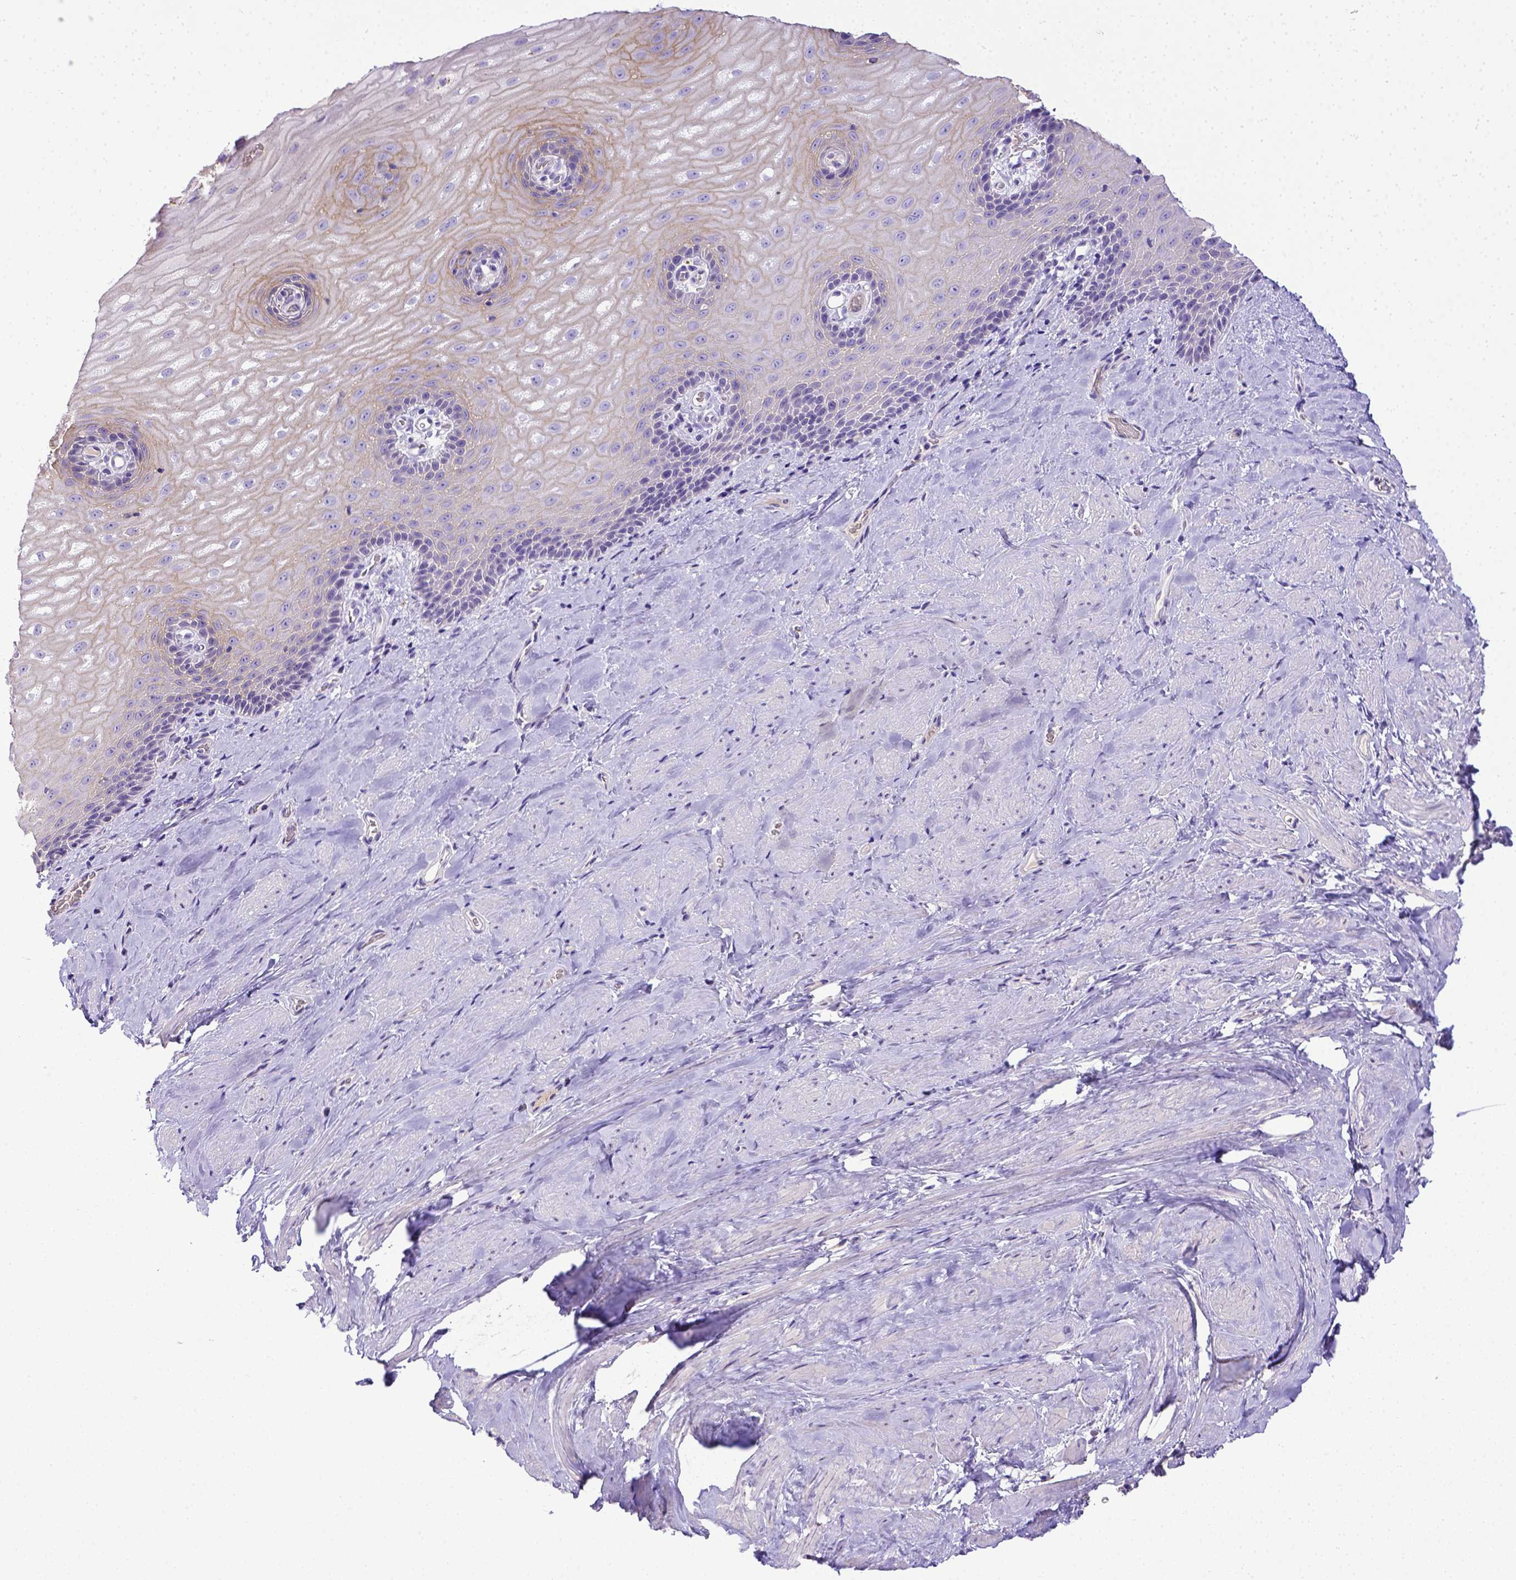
{"staining": {"intensity": "weak", "quantity": "25%-75%", "location": "cytoplasmic/membranous"}, "tissue": "esophagus", "cell_type": "Squamous epithelial cells", "image_type": "normal", "snomed": [{"axis": "morphology", "description": "Normal tissue, NOS"}, {"axis": "topography", "description": "Esophagus"}], "caption": "Weak cytoplasmic/membranous positivity for a protein is identified in approximately 25%-75% of squamous epithelial cells of unremarkable esophagus using immunohistochemistry.", "gene": "BTN1A1", "patient": {"sex": "male", "age": 64}}